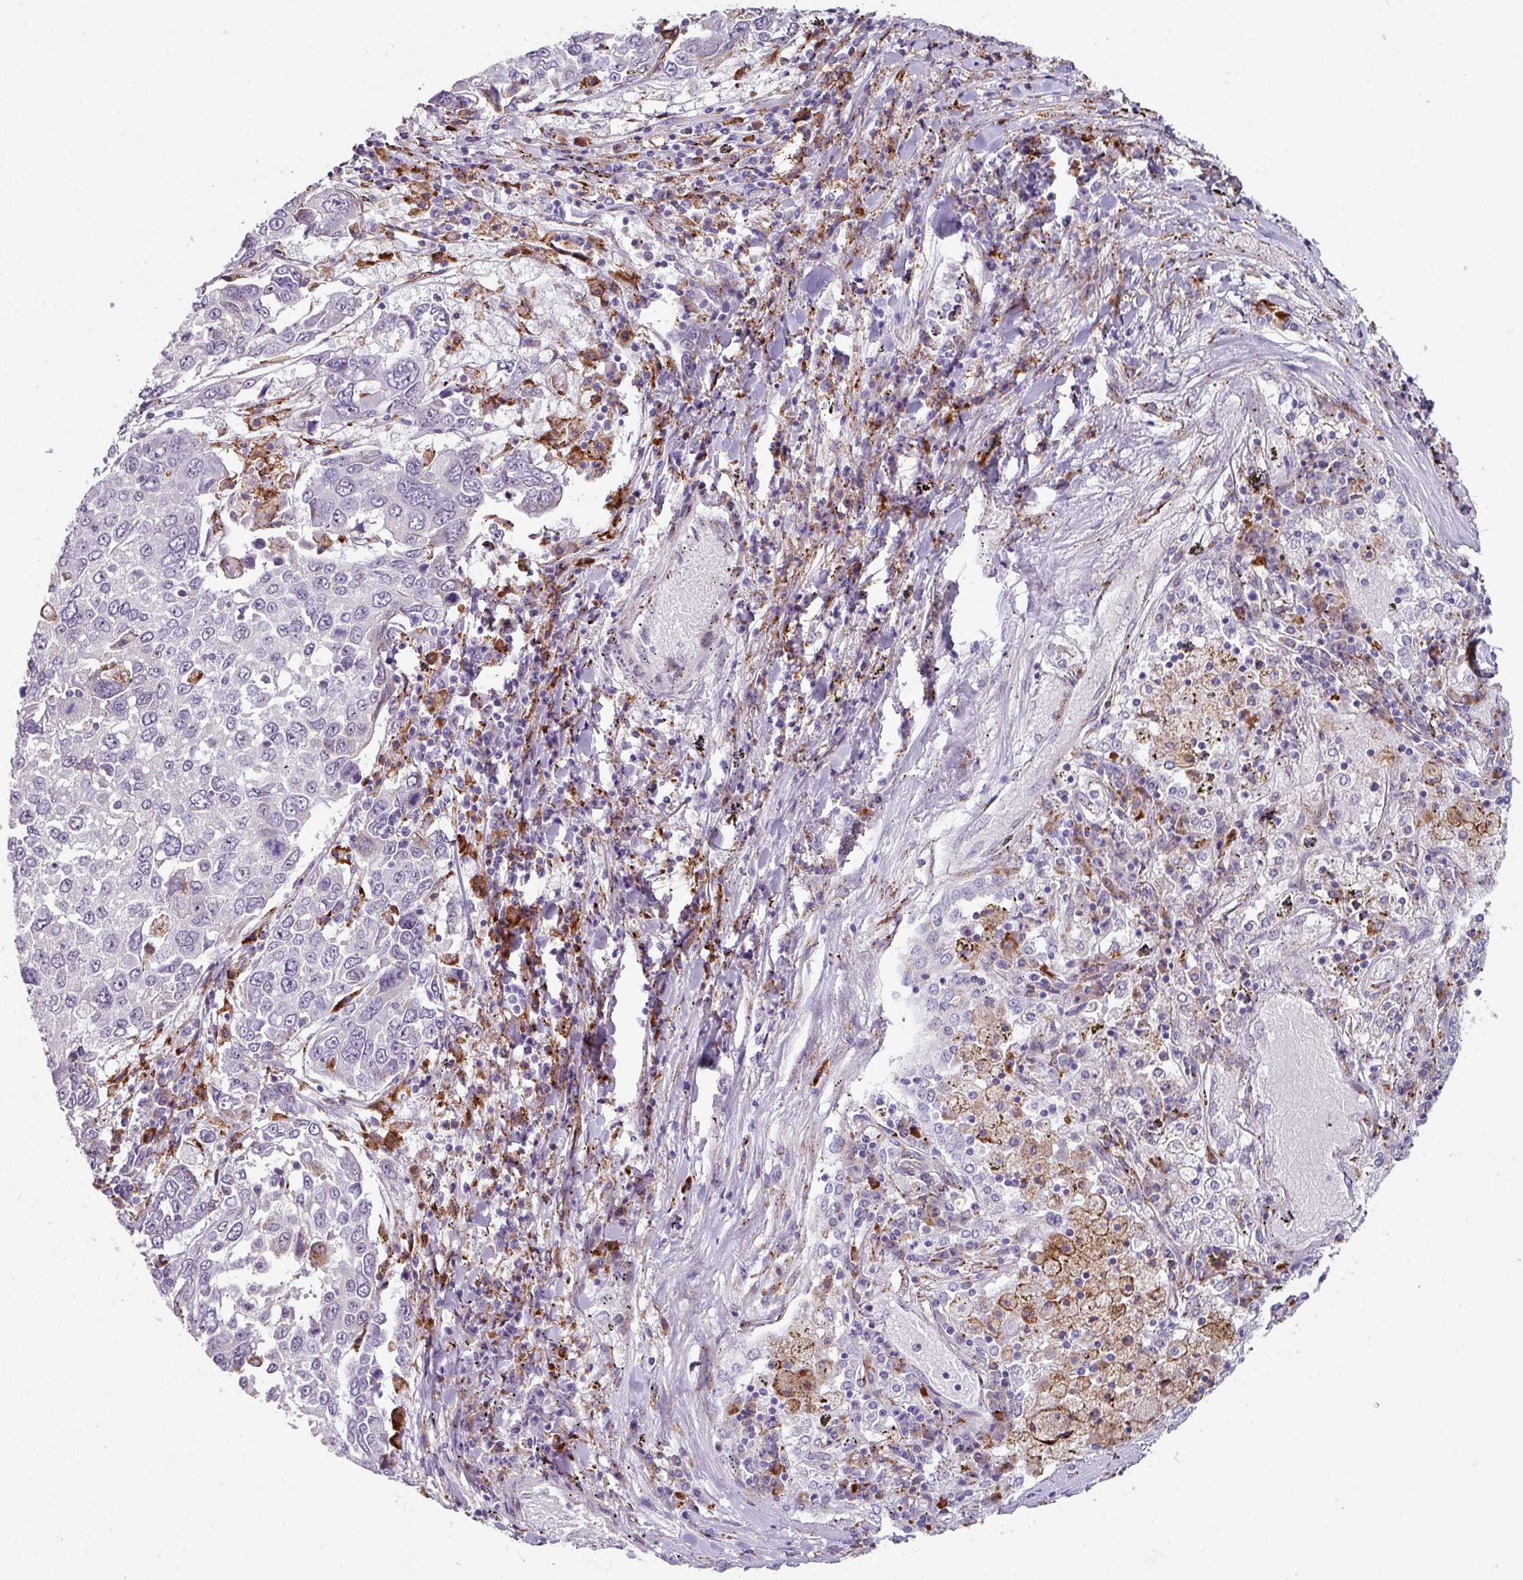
{"staining": {"intensity": "negative", "quantity": "none", "location": "none"}, "tissue": "lung cancer", "cell_type": "Tumor cells", "image_type": "cancer", "snomed": [{"axis": "morphology", "description": "Squamous cell carcinoma, NOS"}, {"axis": "topography", "description": "Lung"}], "caption": "Immunohistochemistry (IHC) photomicrograph of human lung squamous cell carcinoma stained for a protein (brown), which demonstrates no expression in tumor cells. (Brightfield microscopy of DAB (3,3'-diaminobenzidine) IHC at high magnification).", "gene": "BMS1", "patient": {"sex": "male", "age": 65}}